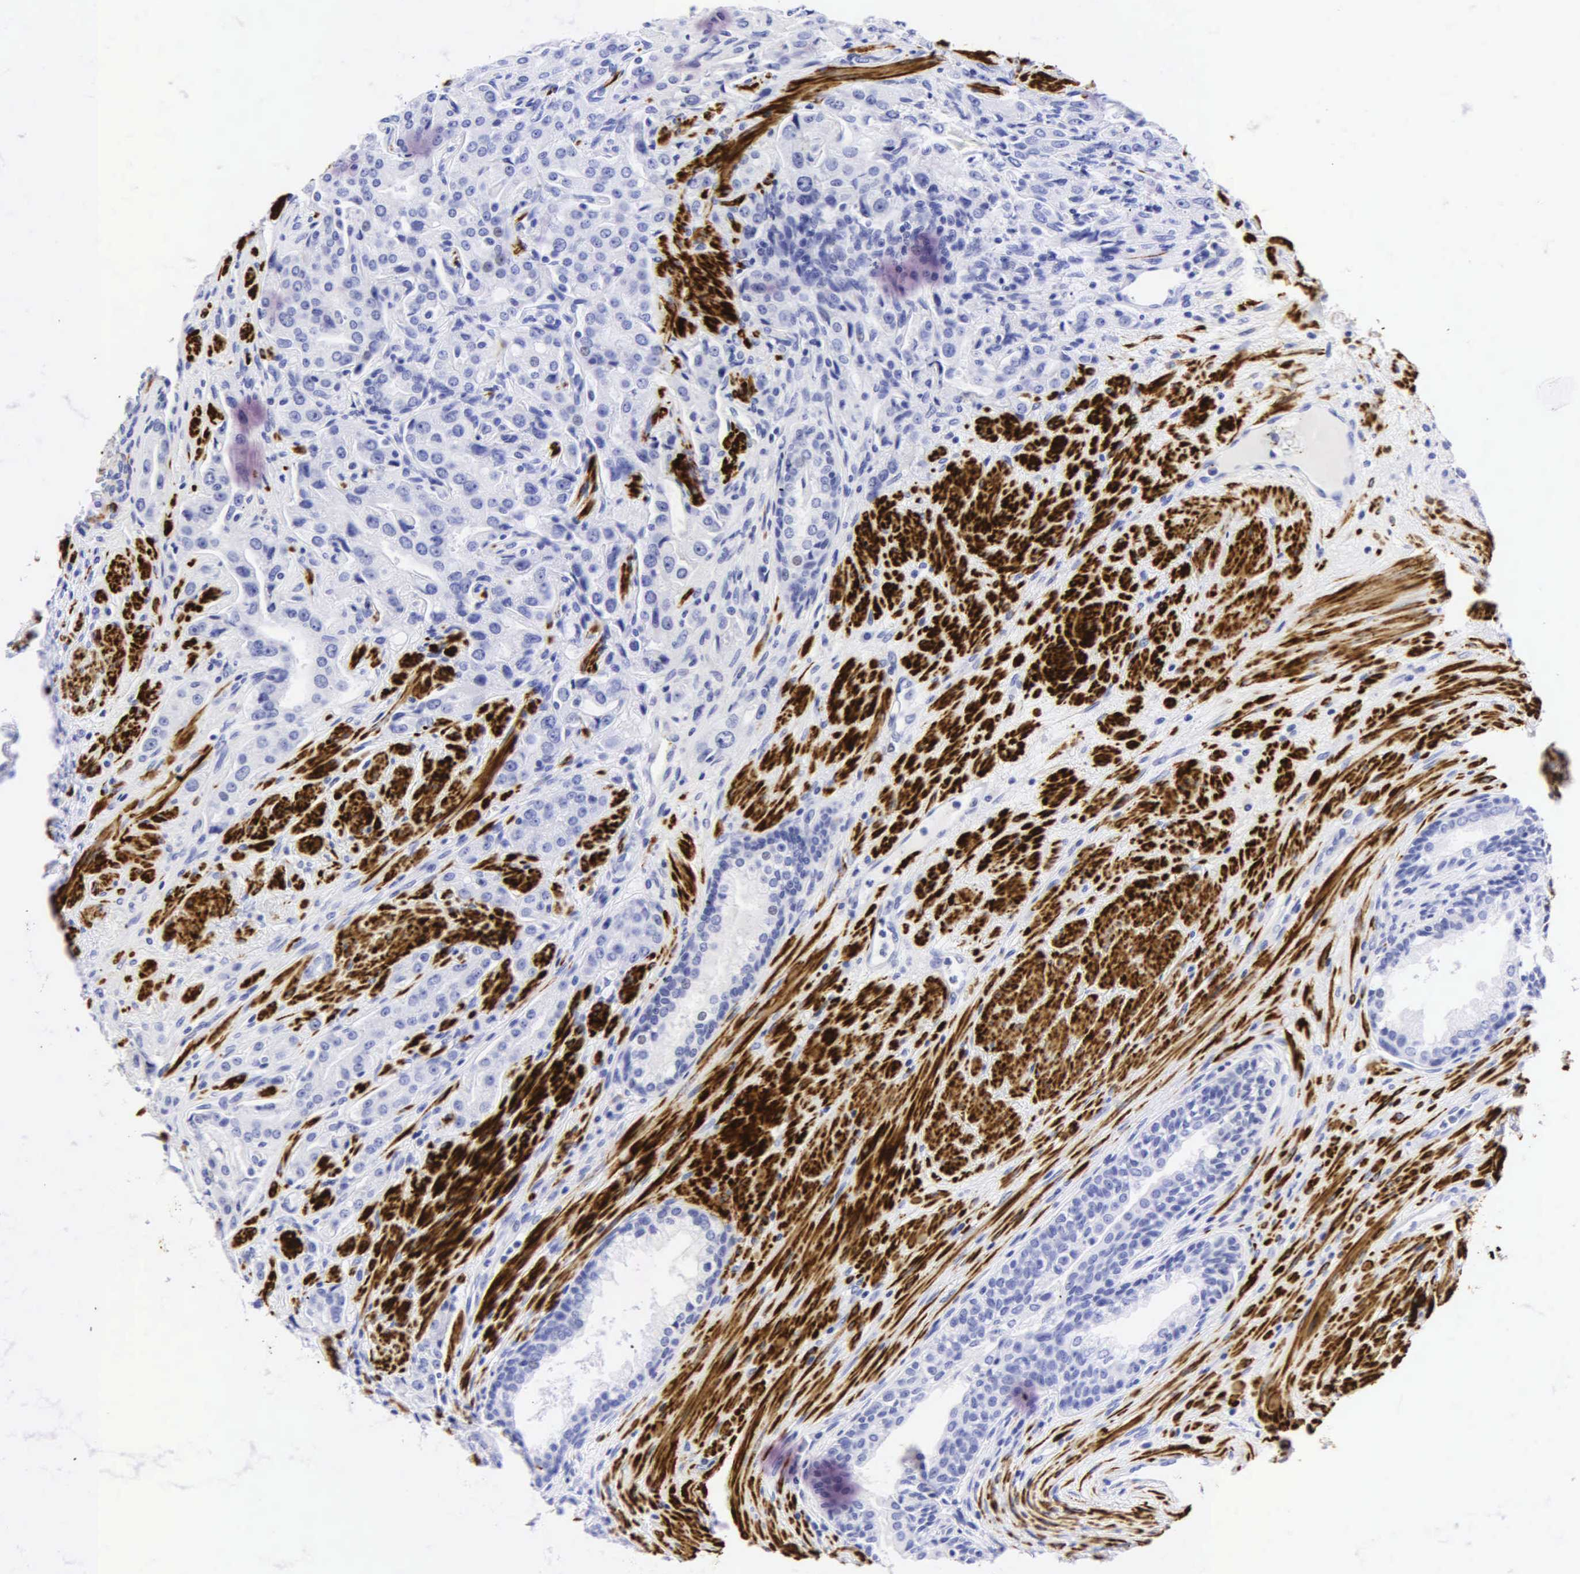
{"staining": {"intensity": "negative", "quantity": "none", "location": "none"}, "tissue": "prostate cancer", "cell_type": "Tumor cells", "image_type": "cancer", "snomed": [{"axis": "morphology", "description": "Adenocarcinoma, Medium grade"}, {"axis": "topography", "description": "Prostate"}], "caption": "The photomicrograph demonstrates no staining of tumor cells in prostate cancer (adenocarcinoma (medium-grade)).", "gene": "DES", "patient": {"sex": "male", "age": 72}}